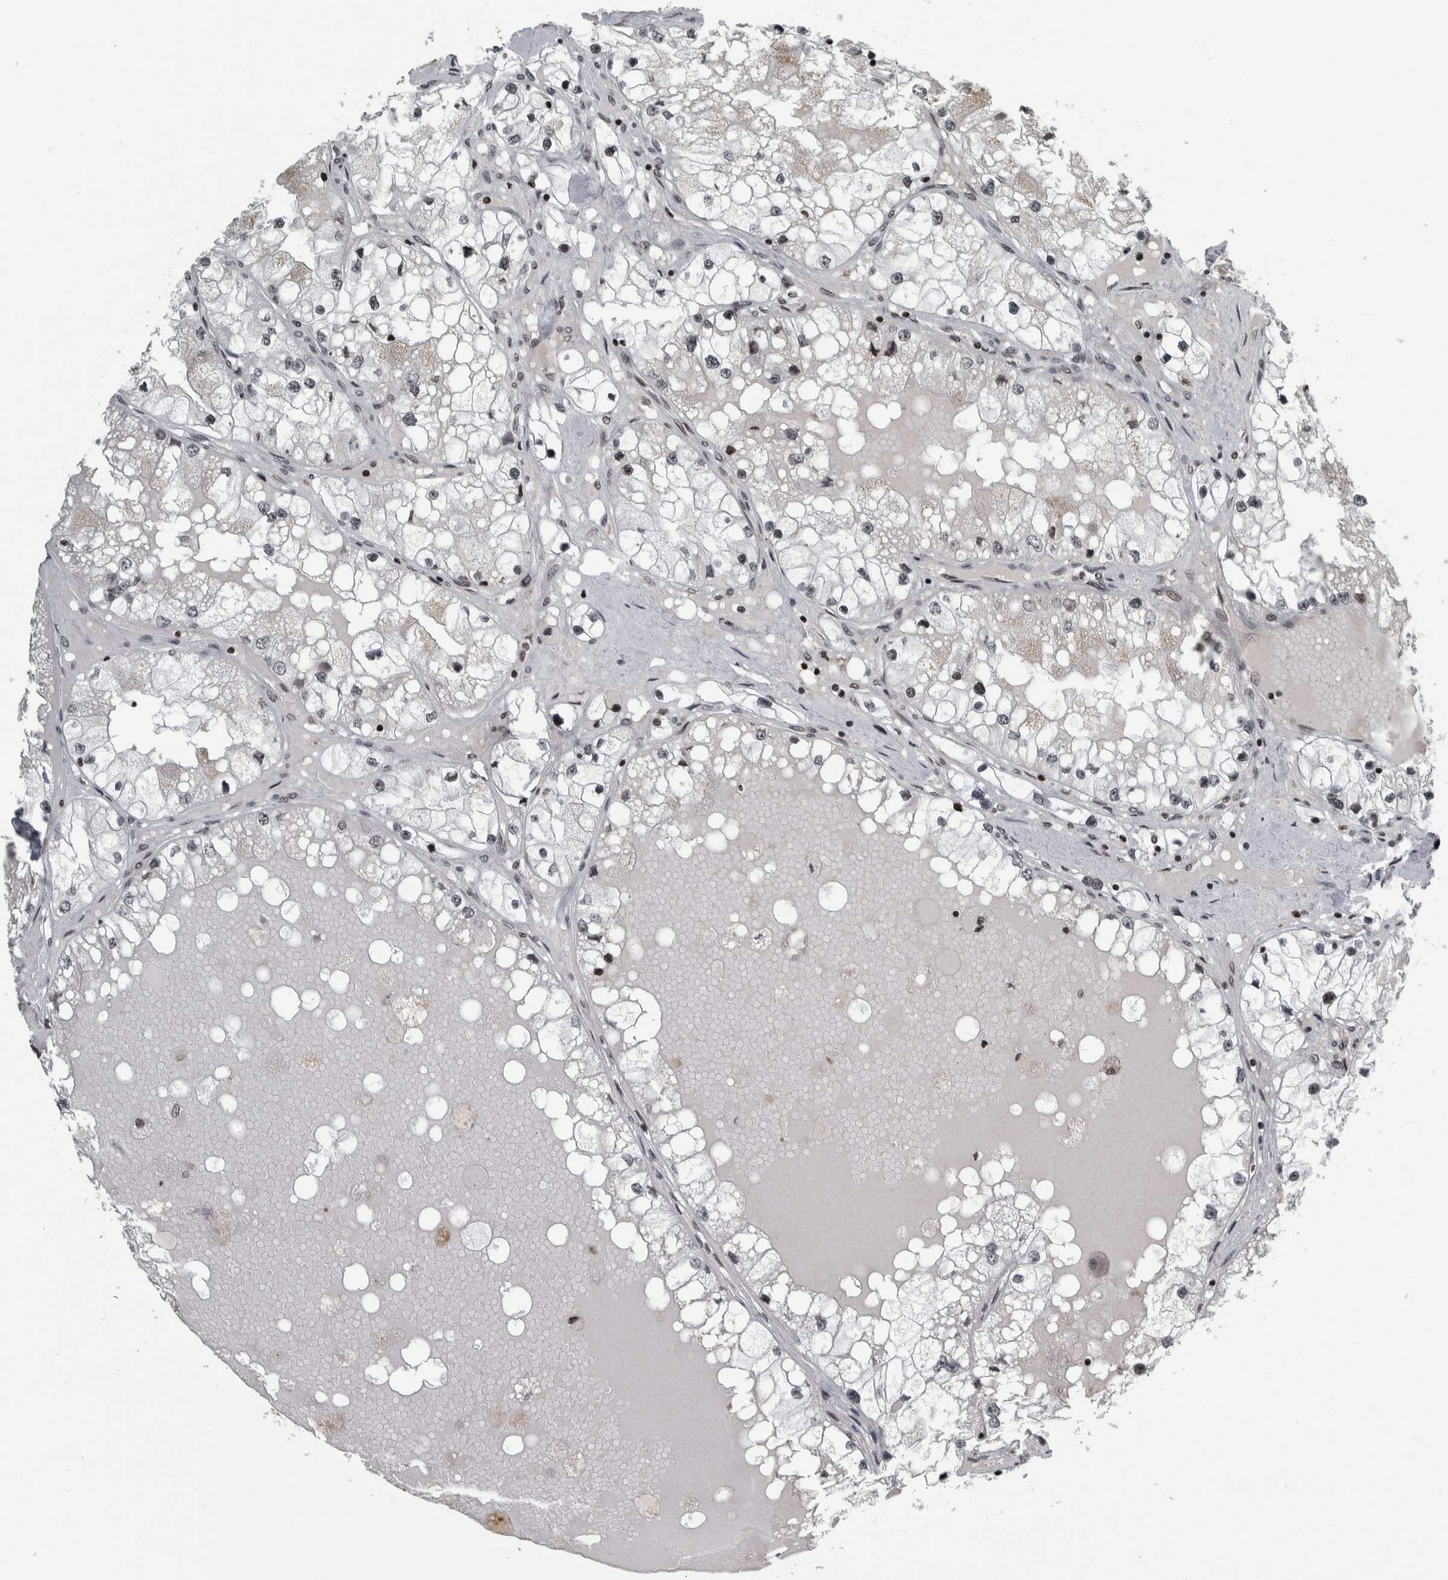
{"staining": {"intensity": "negative", "quantity": "none", "location": "none"}, "tissue": "renal cancer", "cell_type": "Tumor cells", "image_type": "cancer", "snomed": [{"axis": "morphology", "description": "Adenocarcinoma, NOS"}, {"axis": "topography", "description": "Kidney"}], "caption": "Immunohistochemistry (IHC) of human renal cancer displays no positivity in tumor cells.", "gene": "UNC50", "patient": {"sex": "male", "age": 68}}